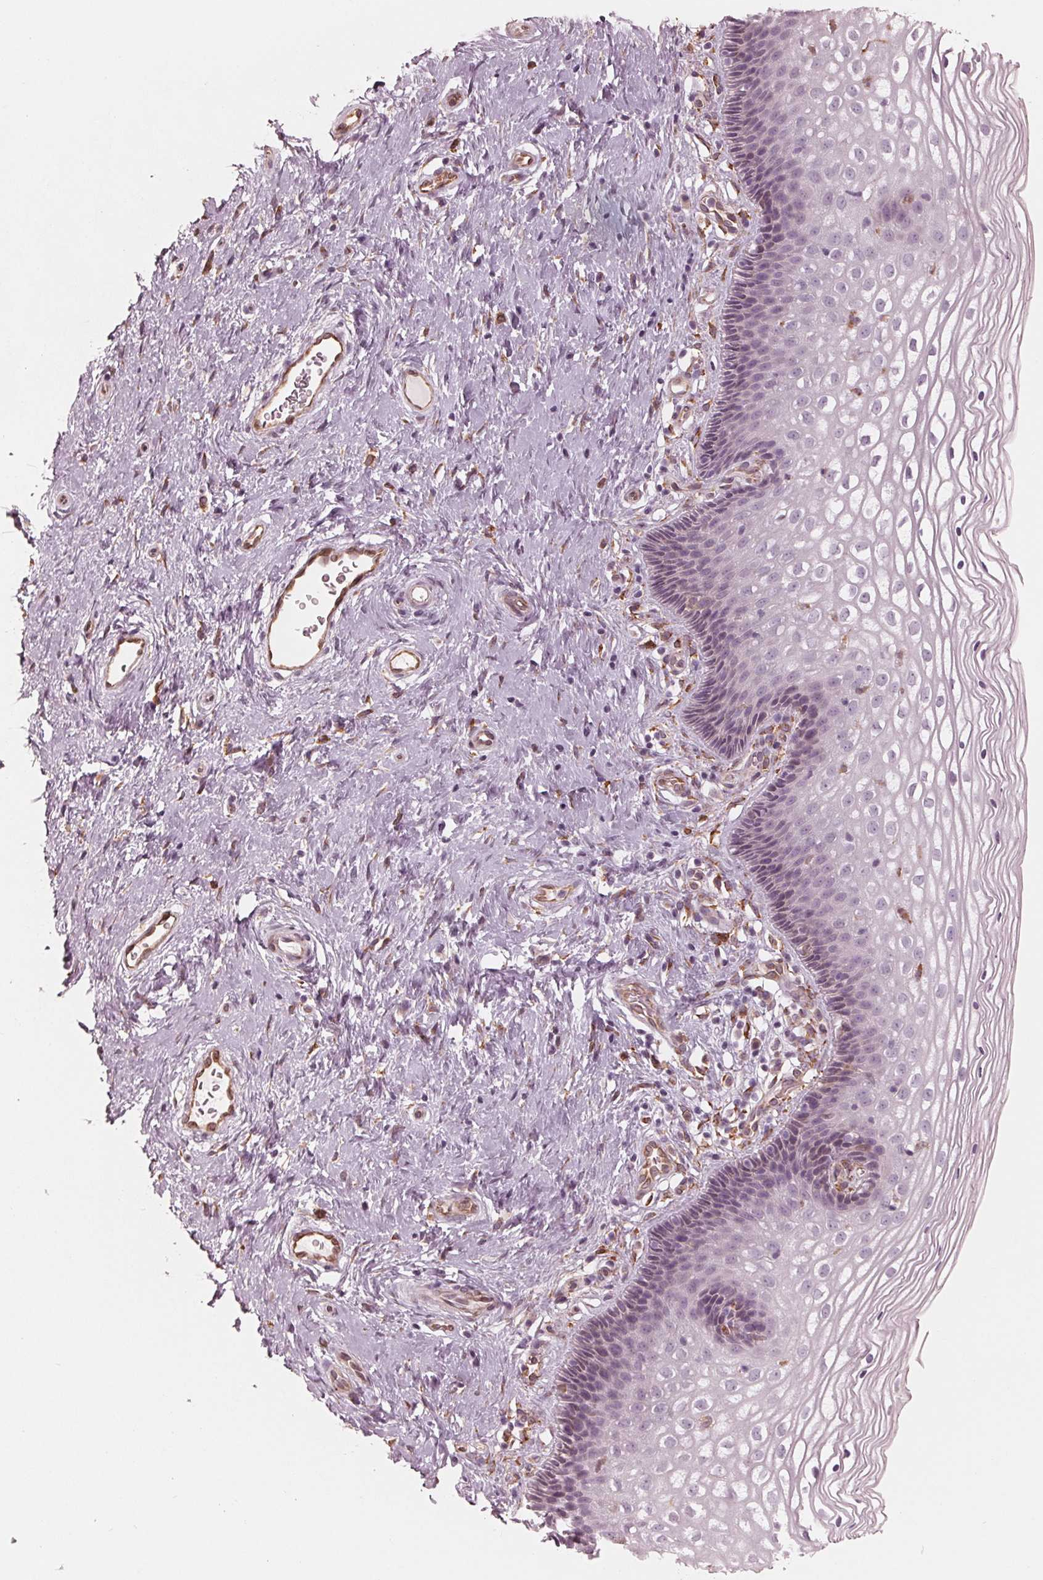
{"staining": {"intensity": "negative", "quantity": "none", "location": "none"}, "tissue": "cervix", "cell_type": "Glandular cells", "image_type": "normal", "snomed": [{"axis": "morphology", "description": "Normal tissue, NOS"}, {"axis": "topography", "description": "Cervix"}], "caption": "Photomicrograph shows no significant protein staining in glandular cells of benign cervix.", "gene": "IKBIP", "patient": {"sex": "female", "age": 34}}